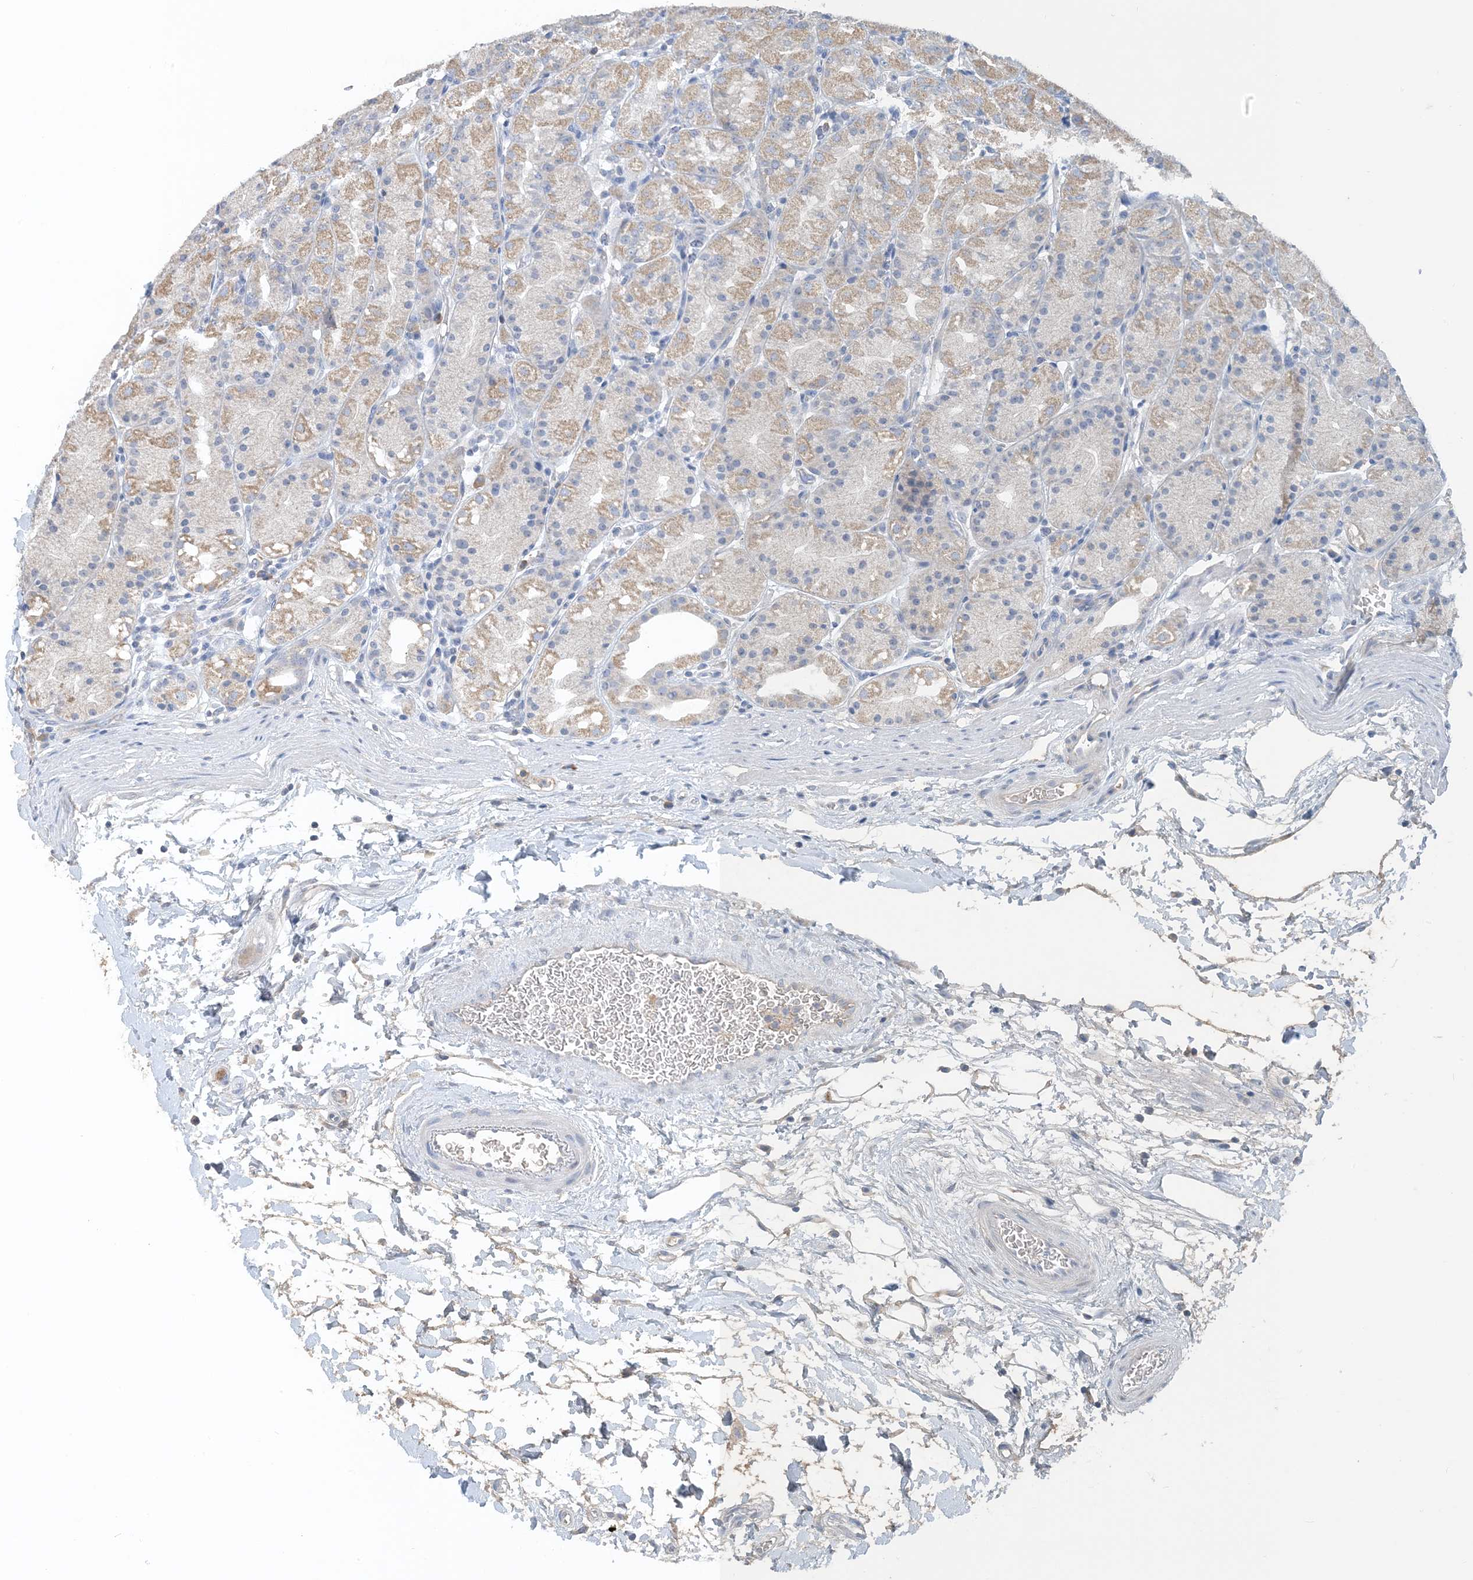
{"staining": {"intensity": "weak", "quantity": "25%-75%", "location": "cytoplasmic/membranous"}, "tissue": "stomach", "cell_type": "Glandular cells", "image_type": "normal", "snomed": [{"axis": "morphology", "description": "Normal tissue, NOS"}, {"axis": "topography", "description": "Stomach, upper"}], "caption": "Approximately 25%-75% of glandular cells in benign human stomach exhibit weak cytoplasmic/membranous protein expression as visualized by brown immunohistochemical staining.", "gene": "CTRL", "patient": {"sex": "male", "age": 48}}